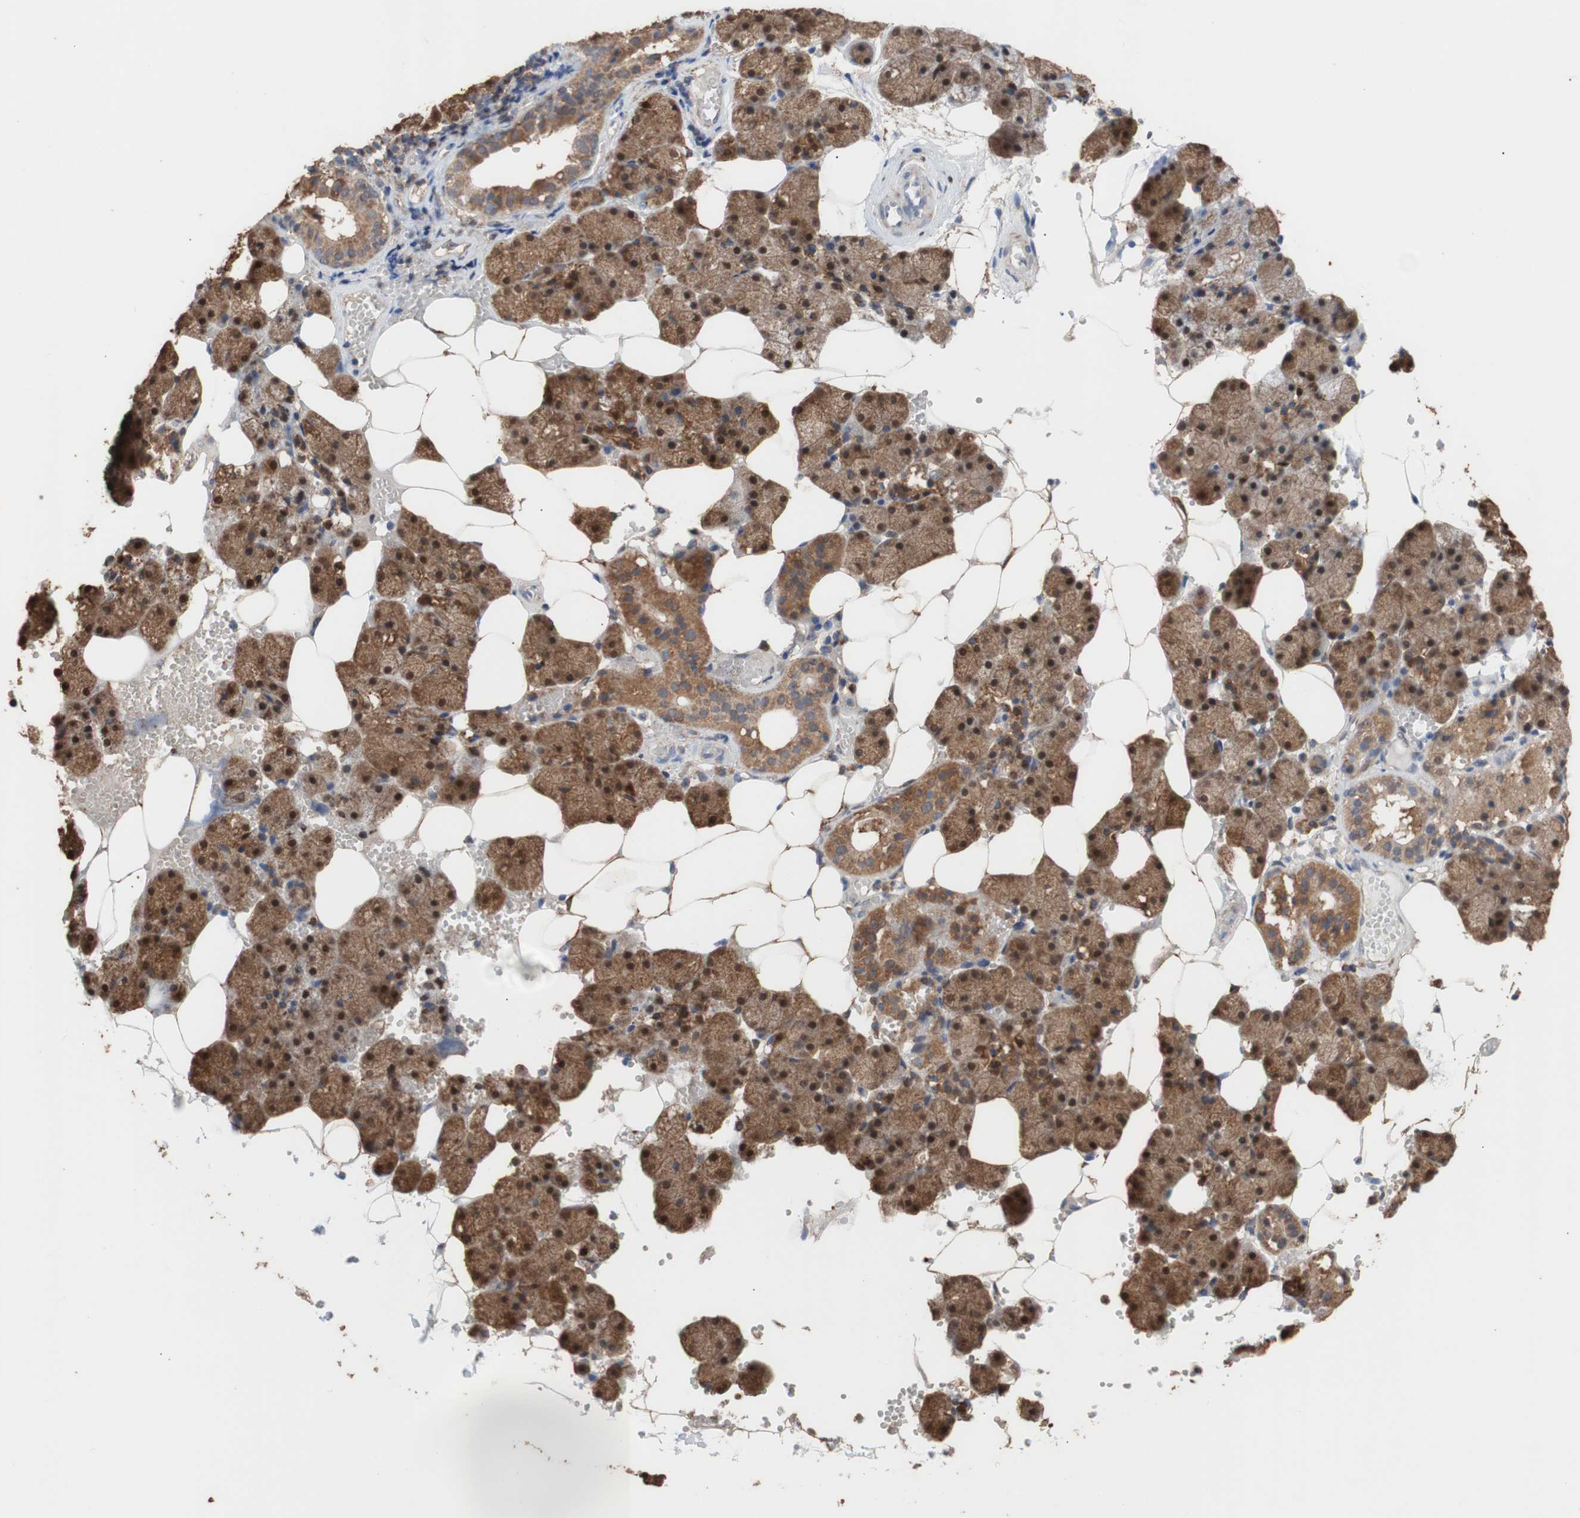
{"staining": {"intensity": "moderate", "quantity": ">75%", "location": "cytoplasmic/membranous,nuclear"}, "tissue": "salivary gland", "cell_type": "Glandular cells", "image_type": "normal", "snomed": [{"axis": "morphology", "description": "Normal tissue, NOS"}, {"axis": "topography", "description": "Salivary gland"}], "caption": "An immunohistochemistry (IHC) micrograph of unremarkable tissue is shown. Protein staining in brown highlights moderate cytoplasmic/membranous,nuclear positivity in salivary gland within glandular cells.", "gene": "ALDH9A1", "patient": {"sex": "male", "age": 62}}